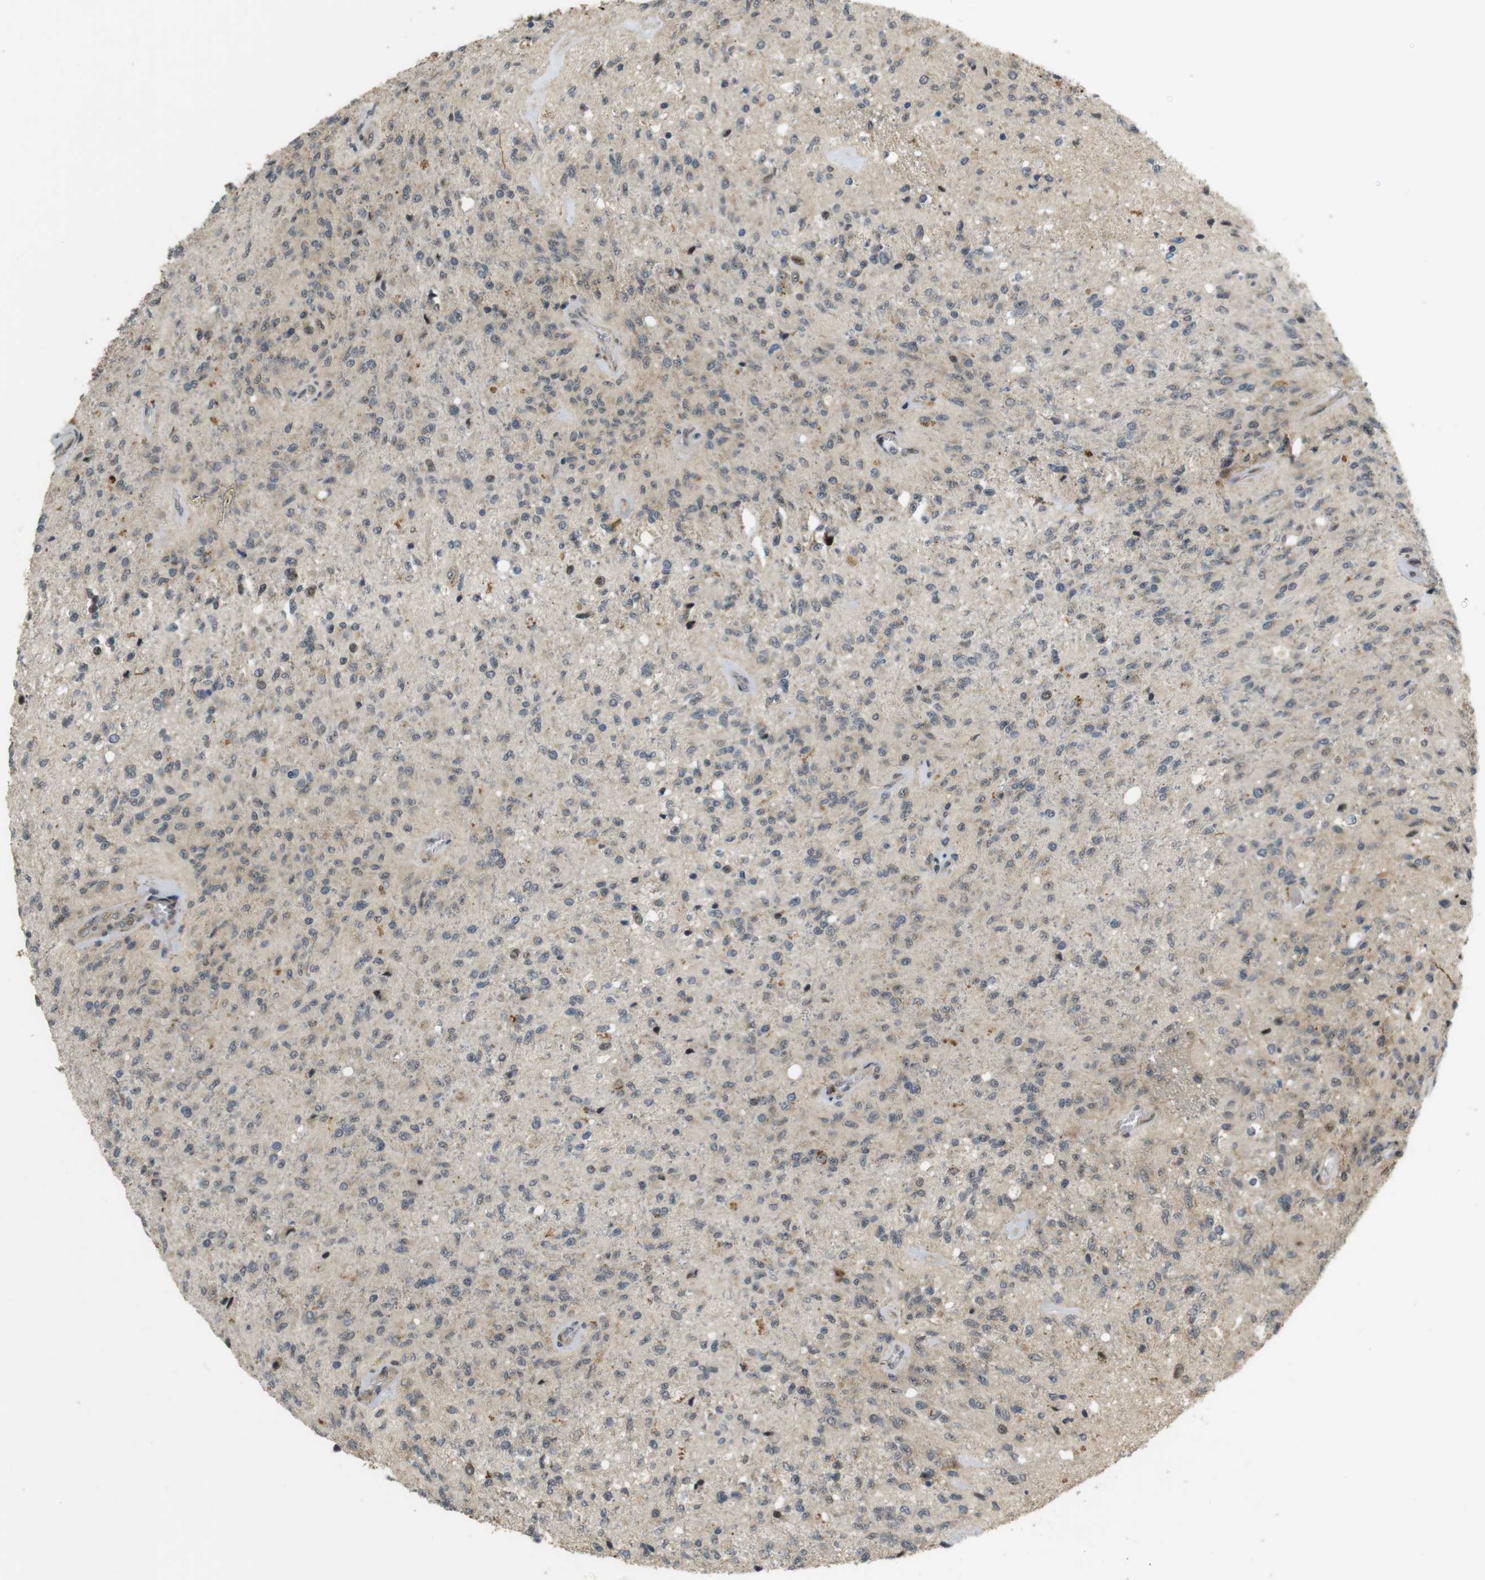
{"staining": {"intensity": "negative", "quantity": "none", "location": "none"}, "tissue": "glioma", "cell_type": "Tumor cells", "image_type": "cancer", "snomed": [{"axis": "morphology", "description": "Normal tissue, NOS"}, {"axis": "morphology", "description": "Glioma, malignant, High grade"}, {"axis": "topography", "description": "Cerebral cortex"}], "caption": "There is no significant staining in tumor cells of malignant glioma (high-grade).", "gene": "TMX3", "patient": {"sex": "male", "age": 77}}